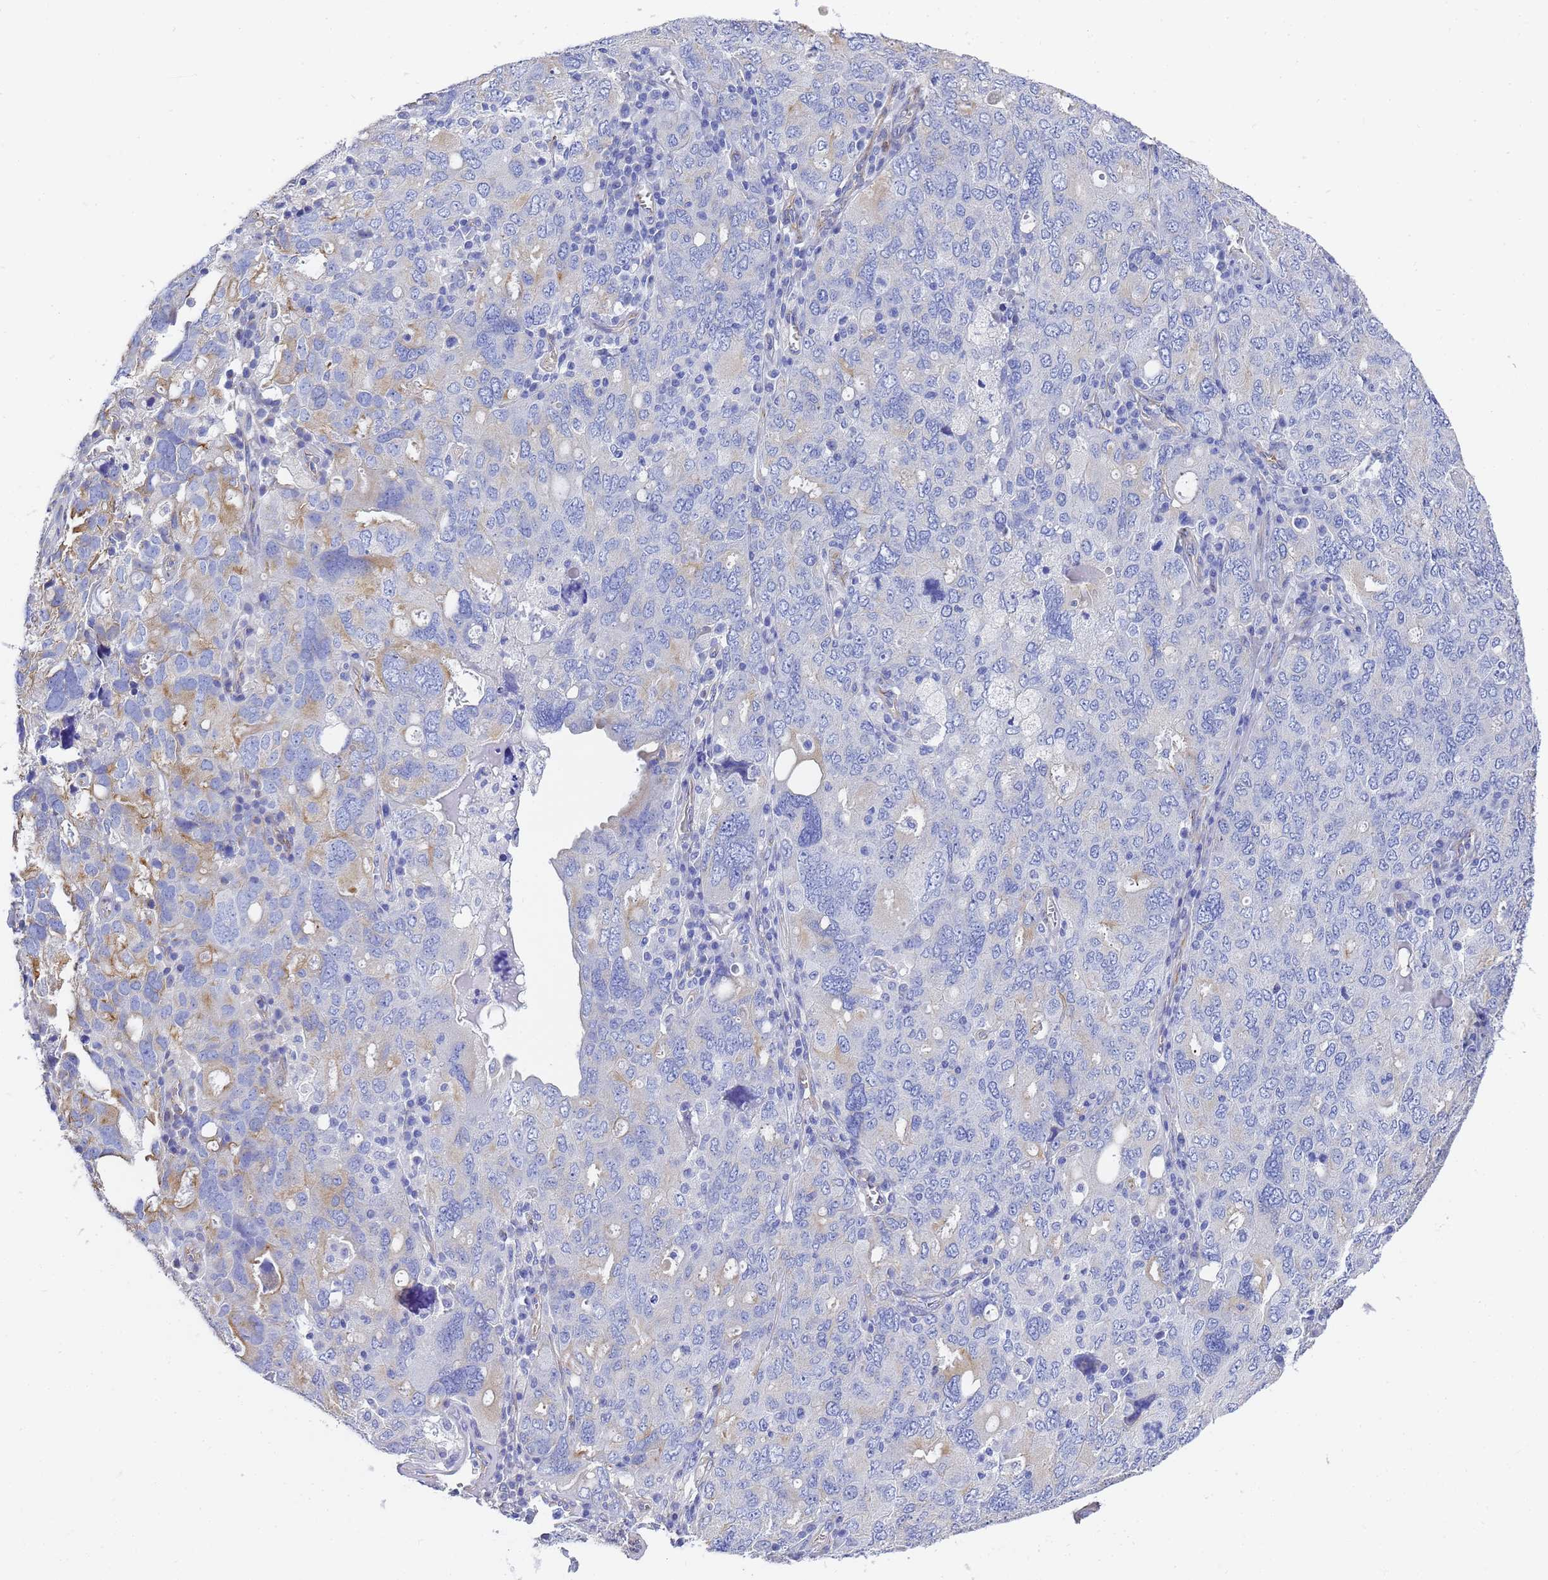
{"staining": {"intensity": "negative", "quantity": "none", "location": "none"}, "tissue": "ovarian cancer", "cell_type": "Tumor cells", "image_type": "cancer", "snomed": [{"axis": "morphology", "description": "Carcinoma, endometroid"}, {"axis": "topography", "description": "Ovary"}], "caption": "This is a photomicrograph of immunohistochemistry staining of ovarian cancer, which shows no expression in tumor cells.", "gene": "TUBB1", "patient": {"sex": "female", "age": 62}}